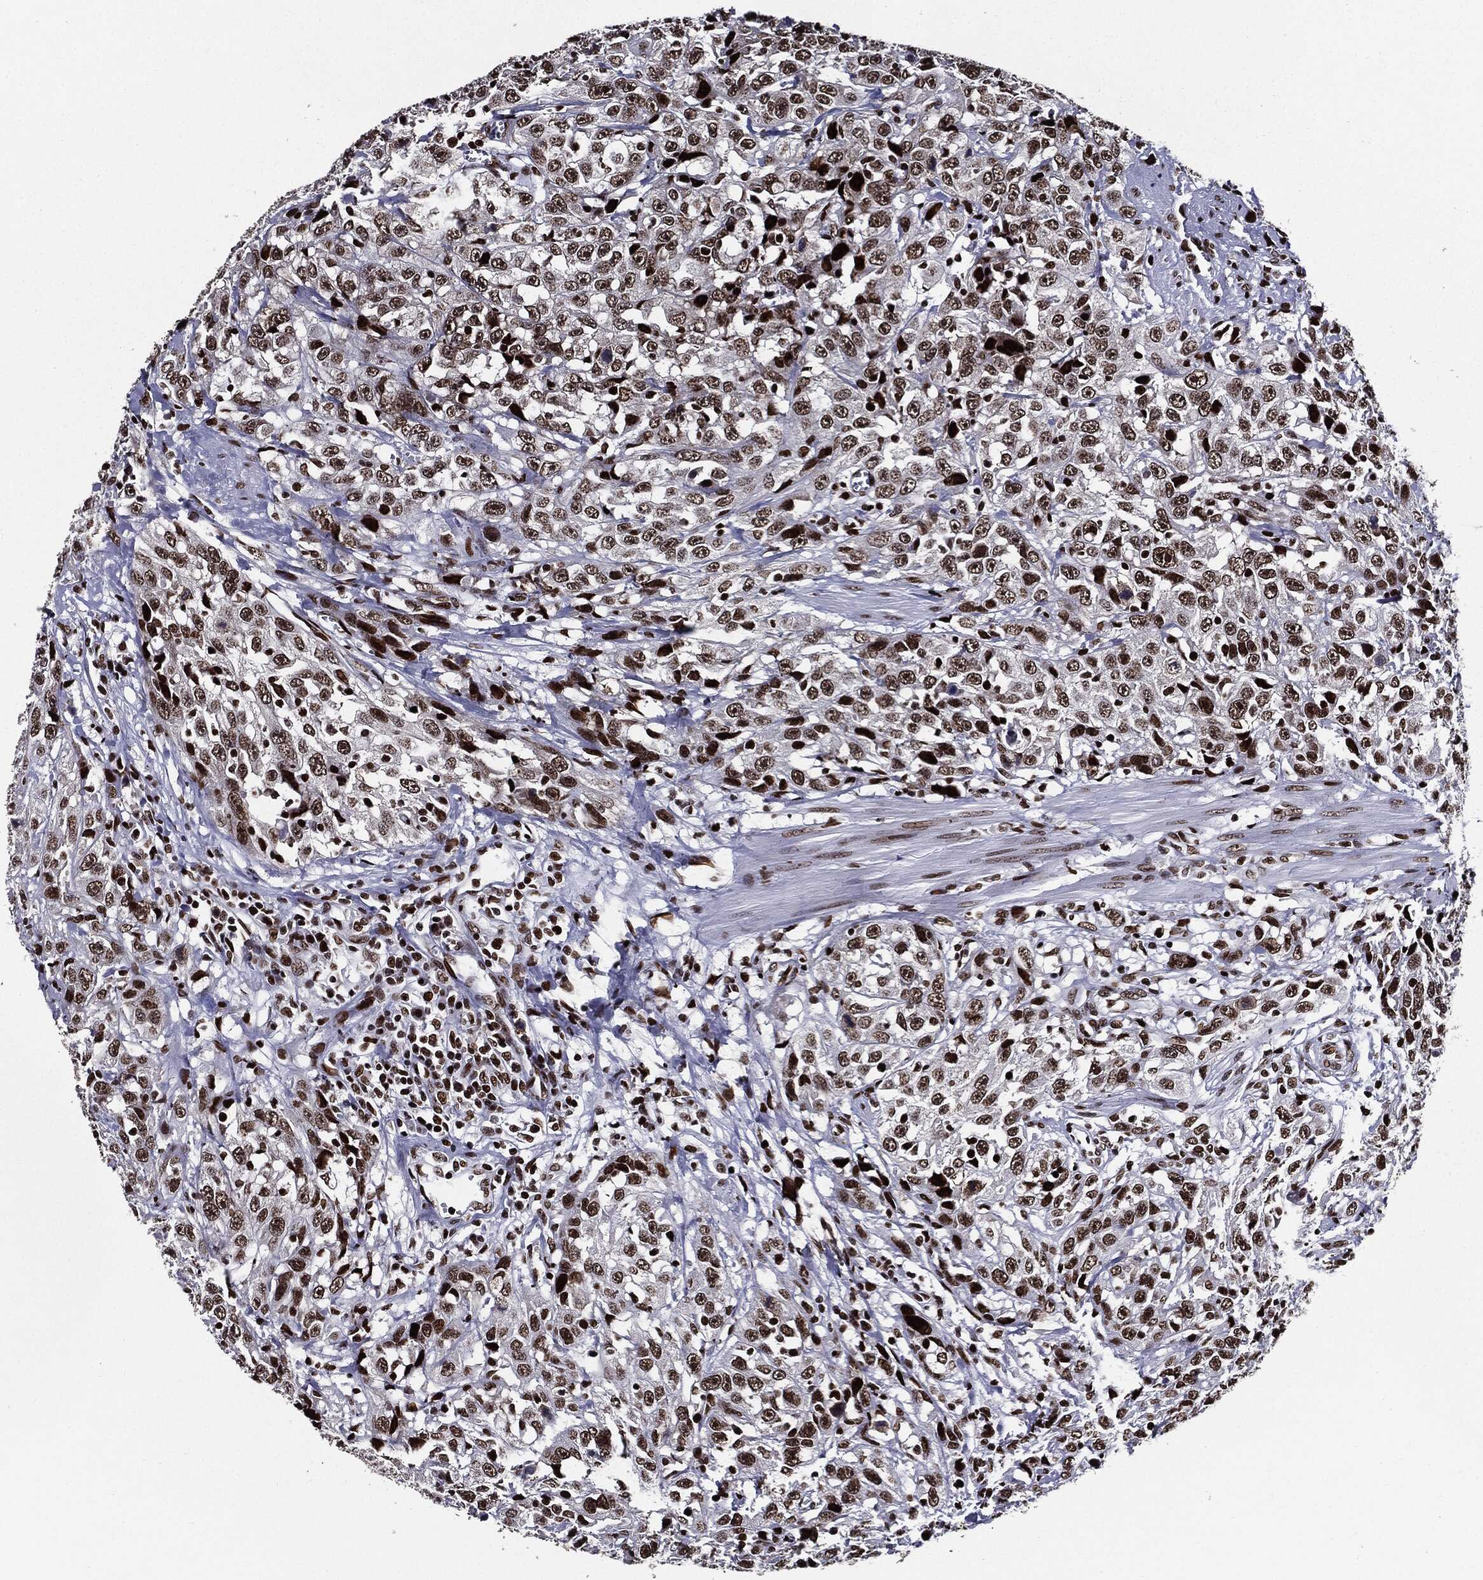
{"staining": {"intensity": "strong", "quantity": ">75%", "location": "nuclear"}, "tissue": "urothelial cancer", "cell_type": "Tumor cells", "image_type": "cancer", "snomed": [{"axis": "morphology", "description": "Urothelial carcinoma, NOS"}, {"axis": "morphology", "description": "Urothelial carcinoma, High grade"}, {"axis": "topography", "description": "Urinary bladder"}], "caption": "Strong nuclear expression is present in about >75% of tumor cells in transitional cell carcinoma.", "gene": "ZFP91", "patient": {"sex": "female", "age": 73}}